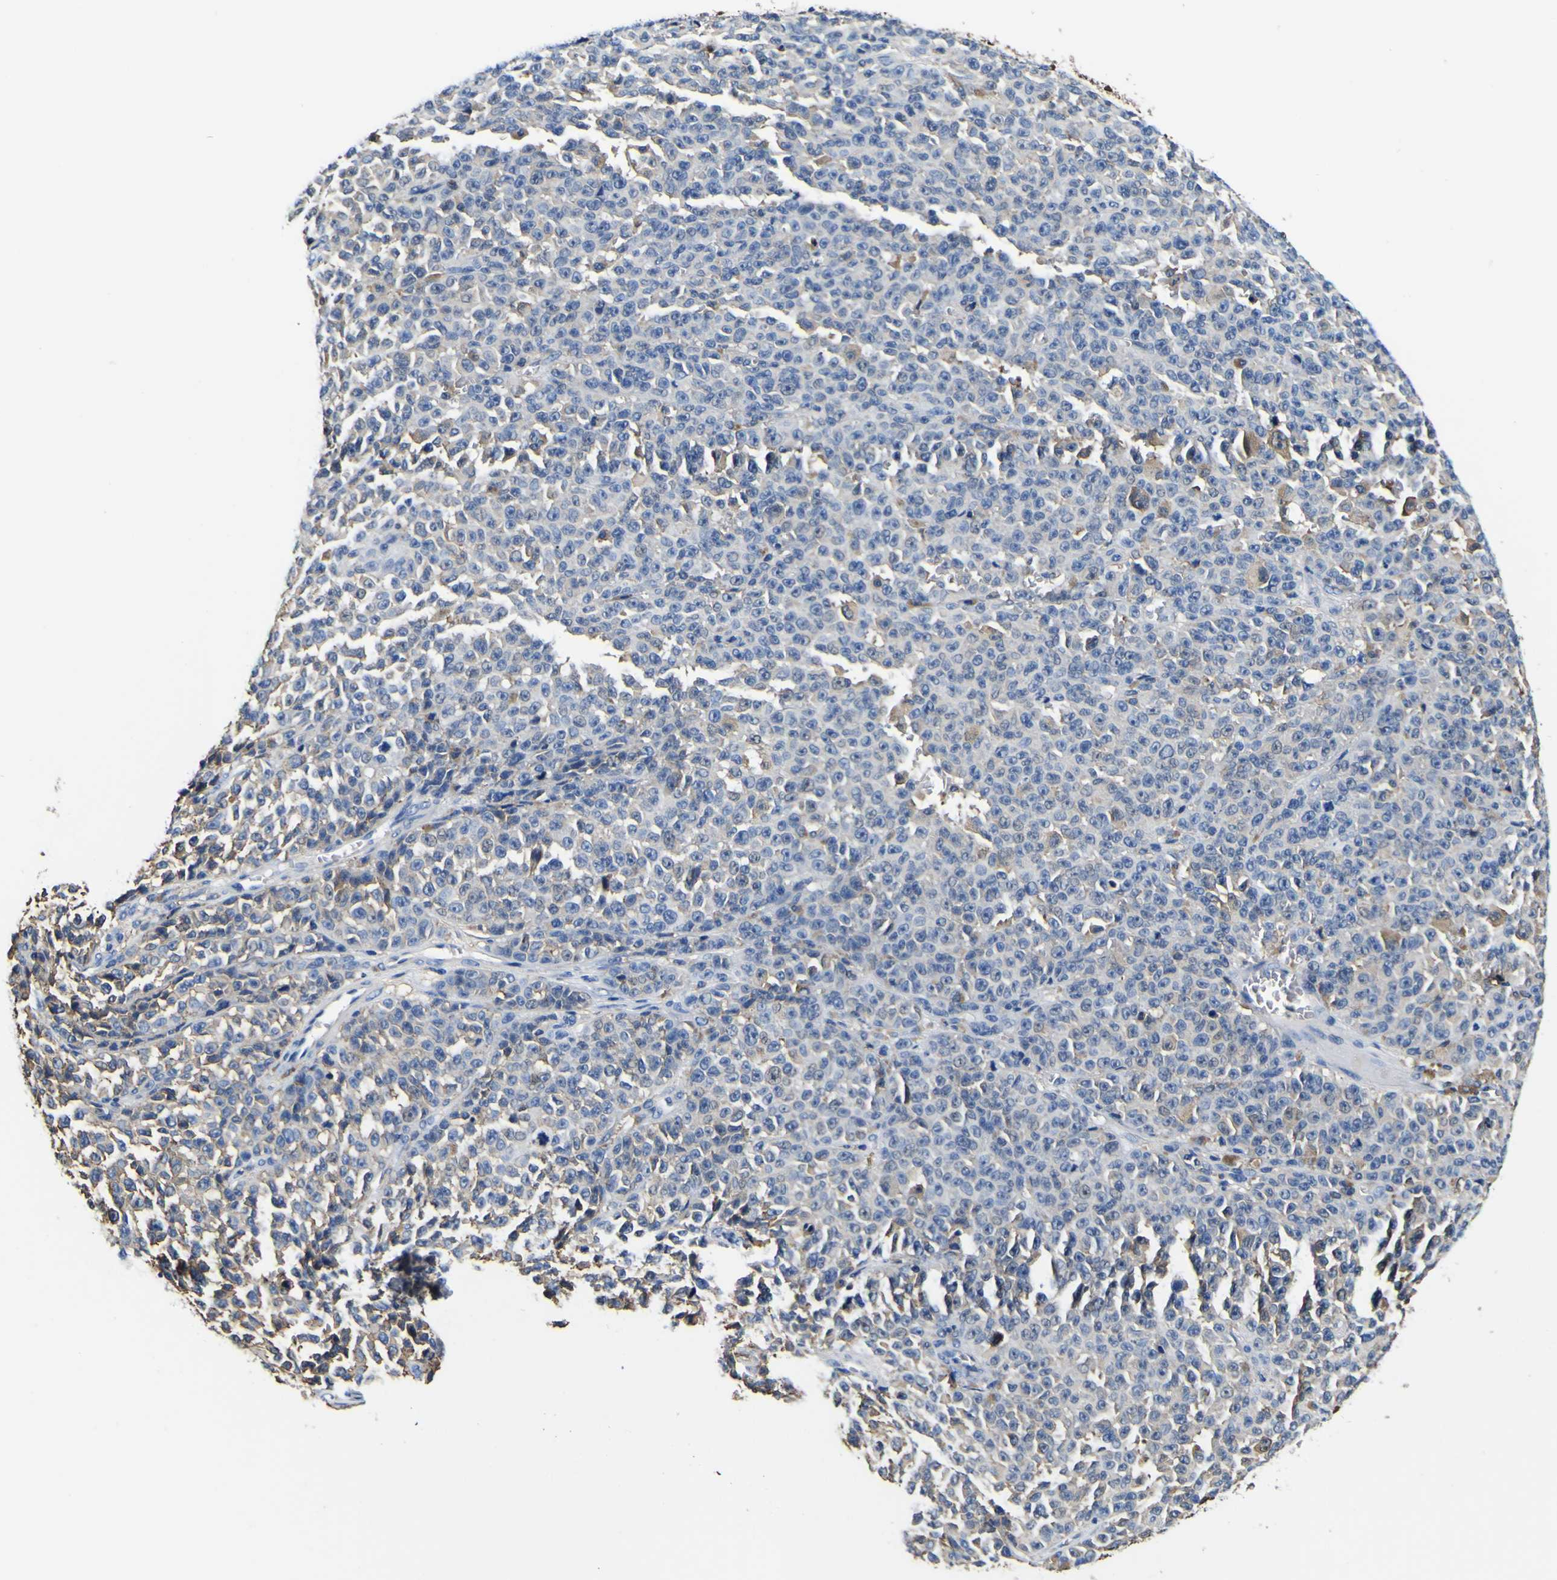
{"staining": {"intensity": "moderate", "quantity": "<25%", "location": "cytoplasmic/membranous"}, "tissue": "melanoma", "cell_type": "Tumor cells", "image_type": "cancer", "snomed": [{"axis": "morphology", "description": "Malignant melanoma, NOS"}, {"axis": "topography", "description": "Skin"}], "caption": "An image of melanoma stained for a protein shows moderate cytoplasmic/membranous brown staining in tumor cells.", "gene": "PXDN", "patient": {"sex": "female", "age": 82}}